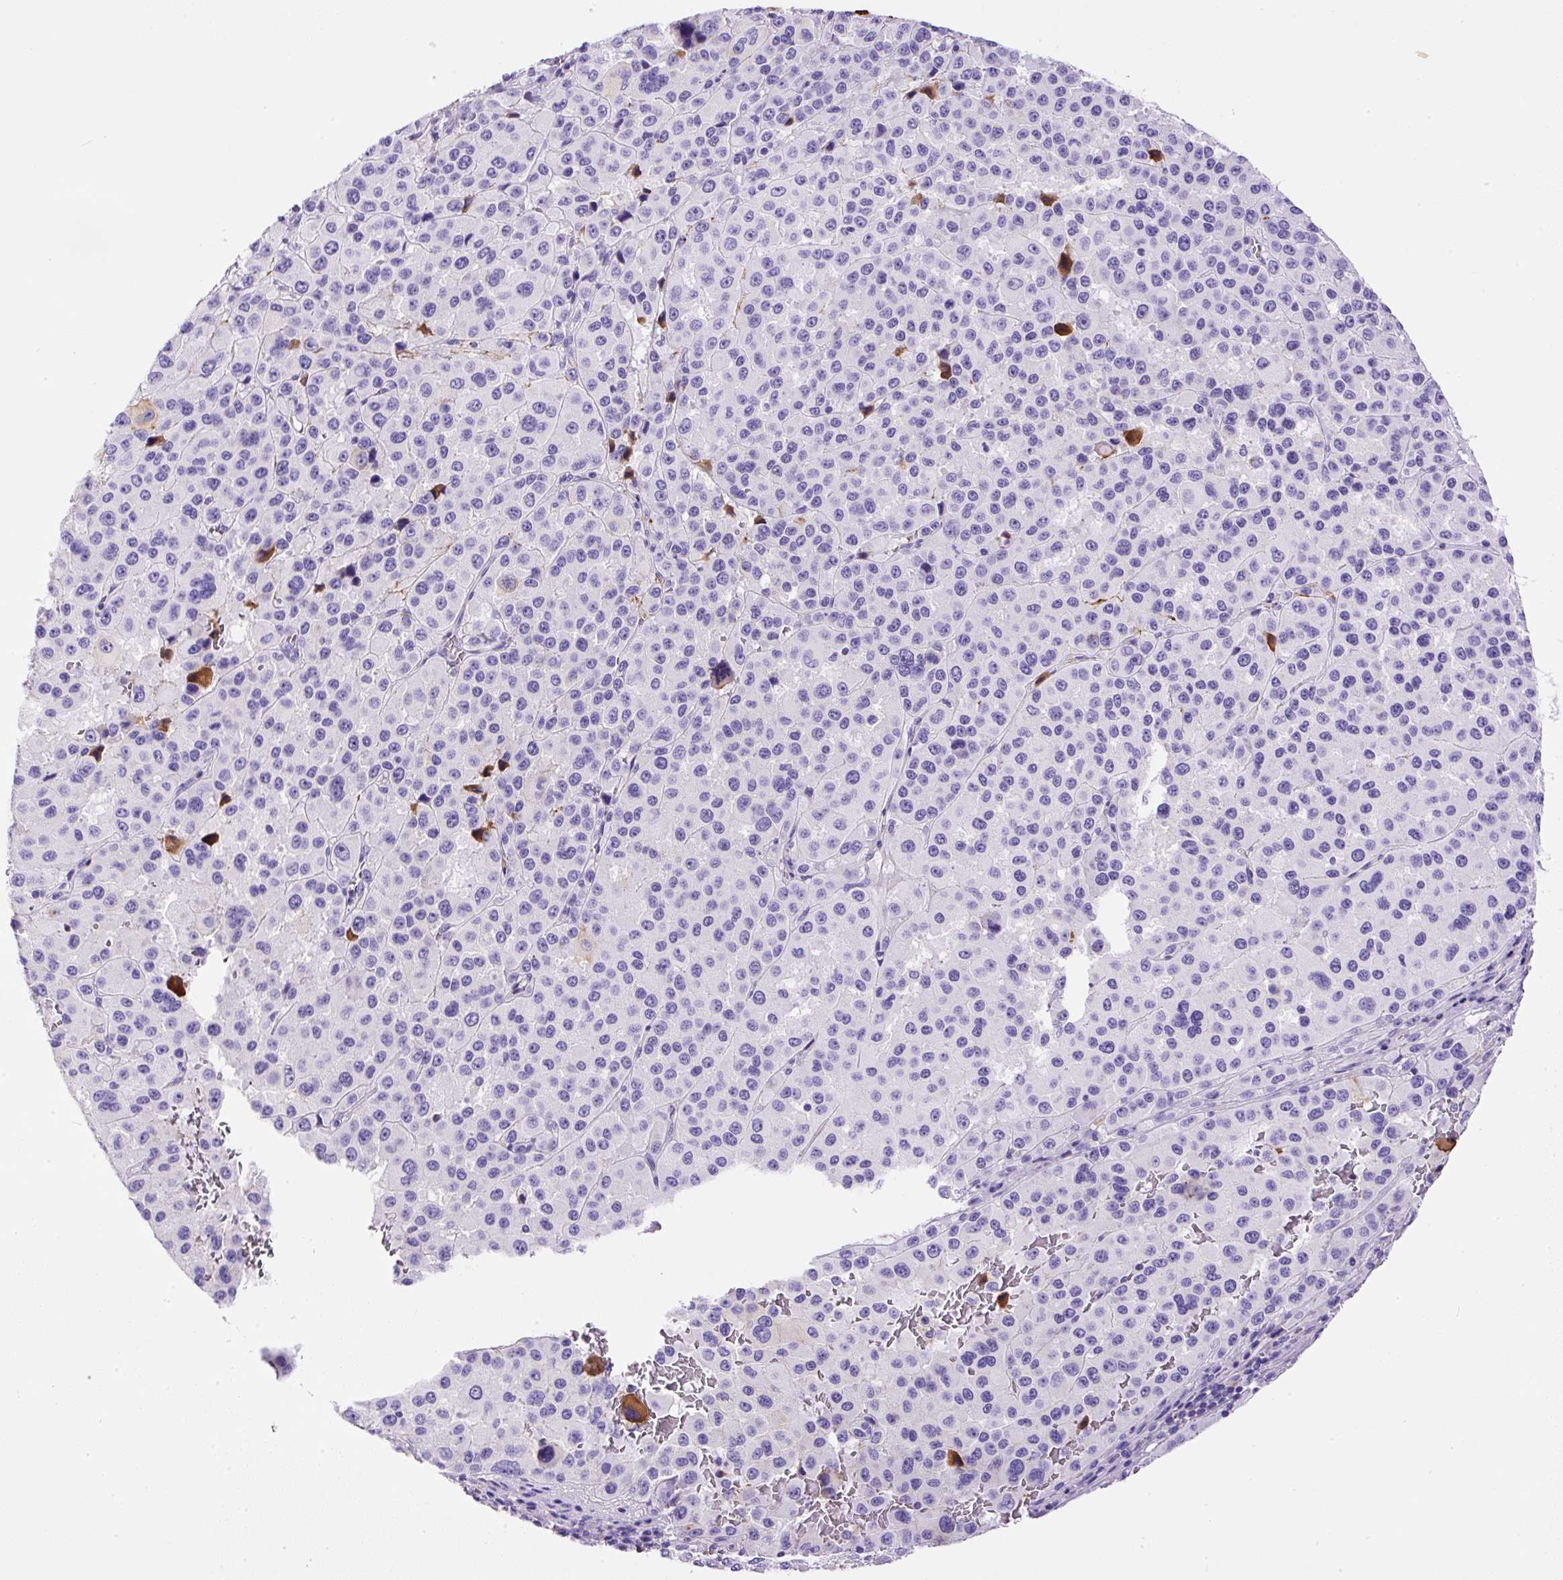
{"staining": {"intensity": "weak", "quantity": "<25%", "location": "cytoplasmic/membranous"}, "tissue": "melanoma", "cell_type": "Tumor cells", "image_type": "cancer", "snomed": [{"axis": "morphology", "description": "Malignant melanoma, Metastatic site"}, {"axis": "topography", "description": "Lymph node"}], "caption": "DAB (3,3'-diaminobenzidine) immunohistochemical staining of human melanoma shows no significant positivity in tumor cells.", "gene": "APCS", "patient": {"sex": "female", "age": 65}}